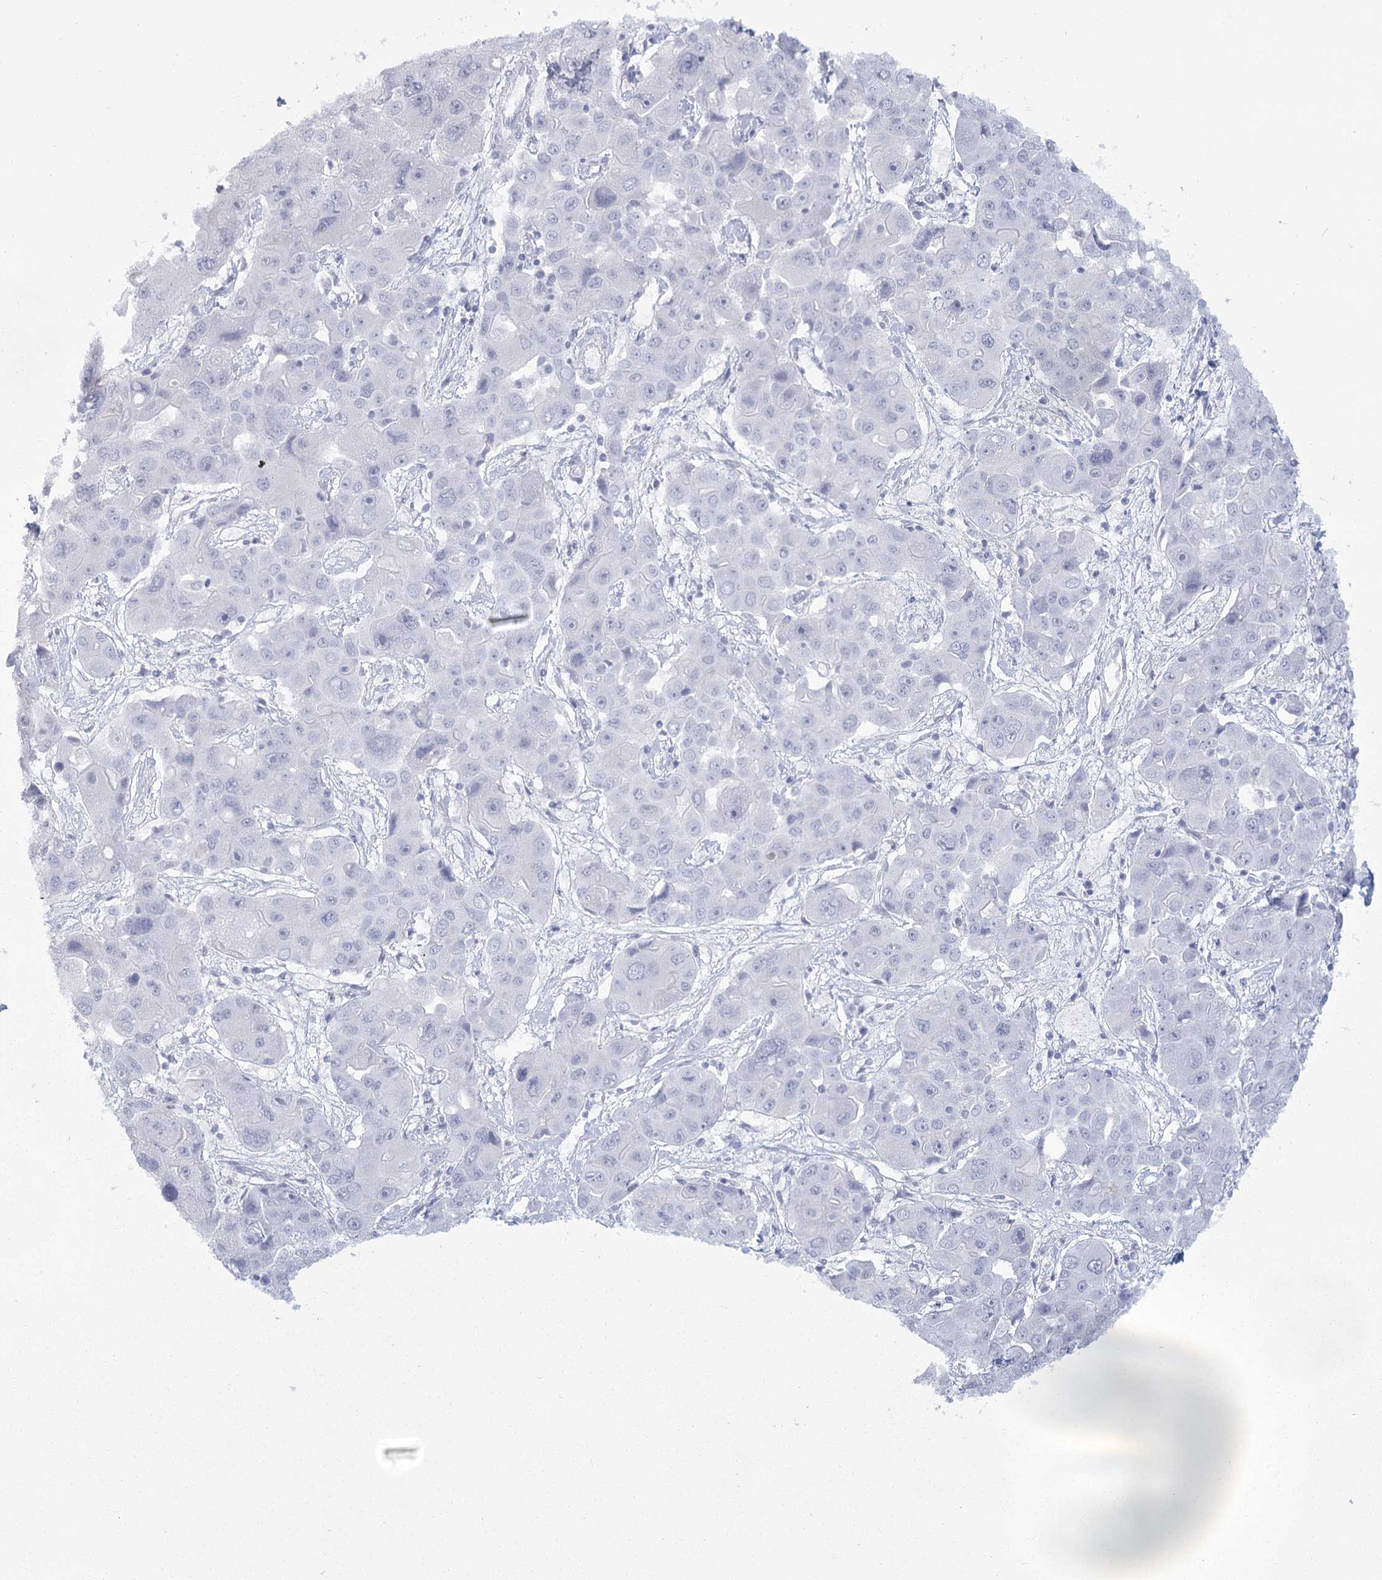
{"staining": {"intensity": "negative", "quantity": "none", "location": "none"}, "tissue": "liver cancer", "cell_type": "Tumor cells", "image_type": "cancer", "snomed": [{"axis": "morphology", "description": "Cholangiocarcinoma"}, {"axis": "topography", "description": "Liver"}], "caption": "High magnification brightfield microscopy of liver cancer stained with DAB (brown) and counterstained with hematoxylin (blue): tumor cells show no significant expression.", "gene": "PARM1", "patient": {"sex": "male", "age": 67}}